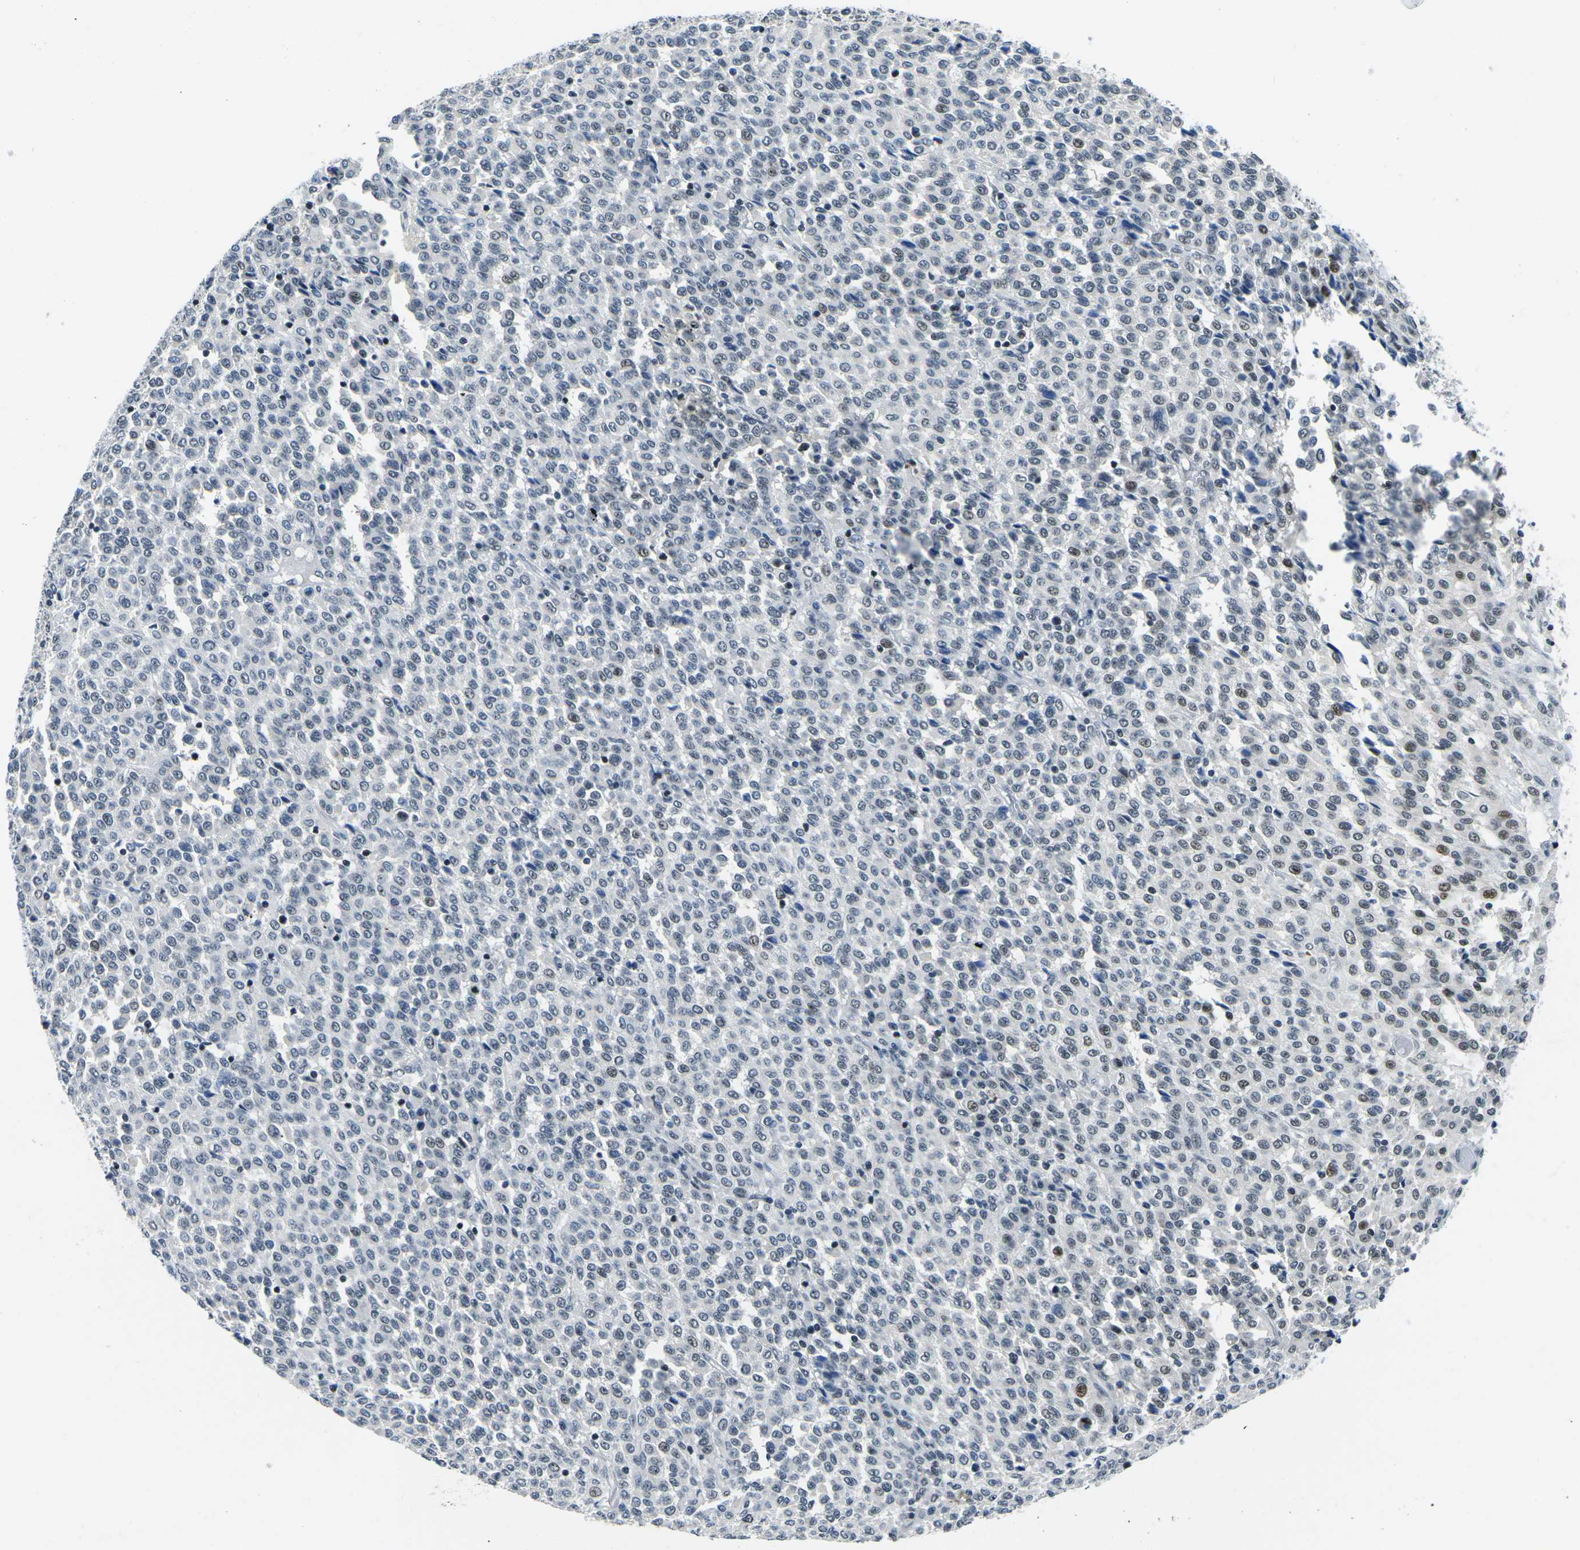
{"staining": {"intensity": "weak", "quantity": "<25%", "location": "nuclear"}, "tissue": "melanoma", "cell_type": "Tumor cells", "image_type": "cancer", "snomed": [{"axis": "morphology", "description": "Malignant melanoma, Metastatic site"}, {"axis": "topography", "description": "Pancreas"}], "caption": "DAB immunohistochemical staining of human melanoma exhibits no significant positivity in tumor cells. The staining was performed using DAB (3,3'-diaminobenzidine) to visualize the protein expression in brown, while the nuclei were stained in blue with hematoxylin (Magnification: 20x).", "gene": "PRPF8", "patient": {"sex": "female", "age": 30}}